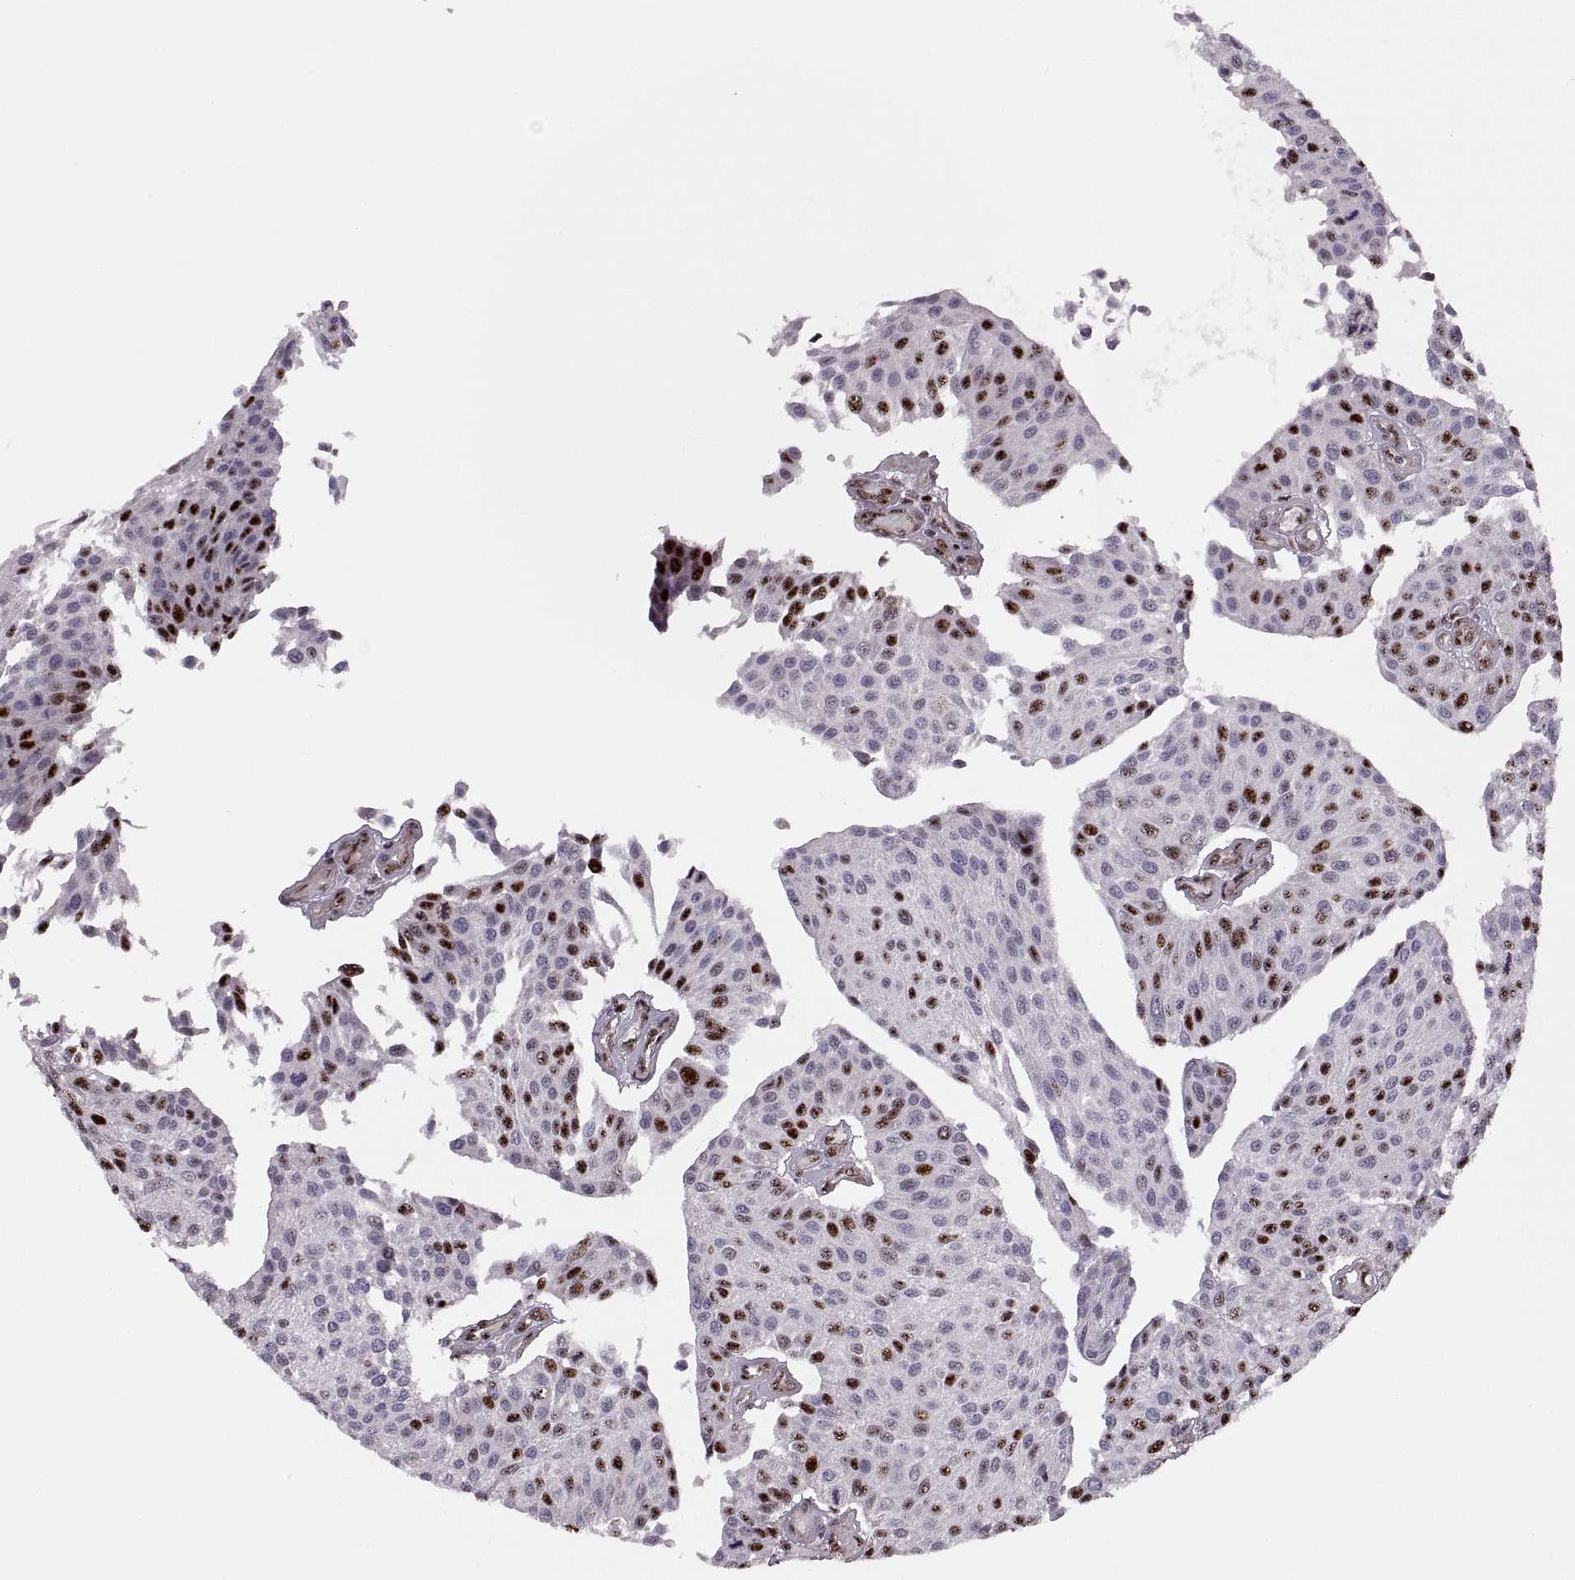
{"staining": {"intensity": "strong", "quantity": "<25%", "location": "nuclear"}, "tissue": "urothelial cancer", "cell_type": "Tumor cells", "image_type": "cancer", "snomed": [{"axis": "morphology", "description": "Urothelial carcinoma, NOS"}, {"axis": "topography", "description": "Urinary bladder"}], "caption": "Protein analysis of transitional cell carcinoma tissue reveals strong nuclear expression in about <25% of tumor cells.", "gene": "ZCCHC17", "patient": {"sex": "male", "age": 55}}